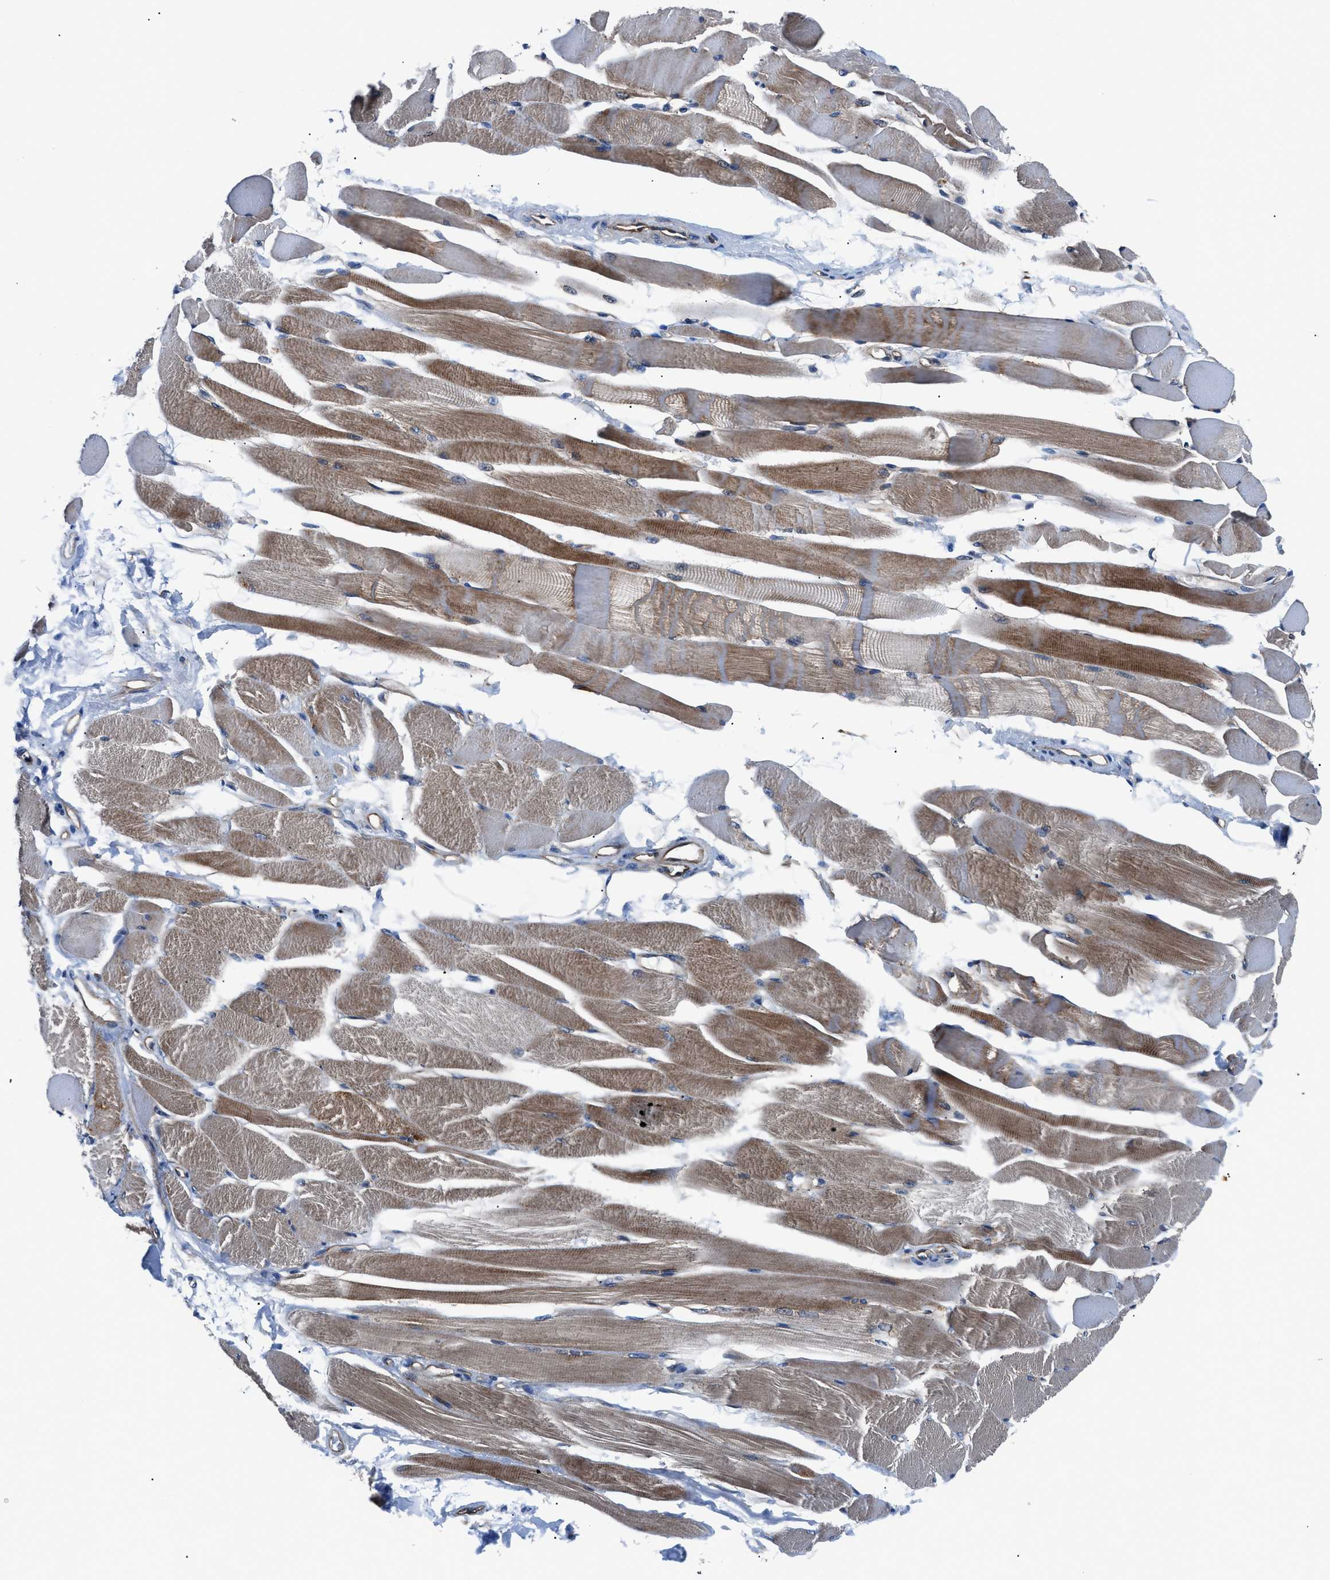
{"staining": {"intensity": "moderate", "quantity": ">75%", "location": "cytoplasmic/membranous"}, "tissue": "skeletal muscle", "cell_type": "Myocytes", "image_type": "normal", "snomed": [{"axis": "morphology", "description": "Normal tissue, NOS"}, {"axis": "topography", "description": "Skeletal muscle"}, {"axis": "topography", "description": "Peripheral nerve tissue"}], "caption": "The micrograph exhibits staining of unremarkable skeletal muscle, revealing moderate cytoplasmic/membranous protein expression (brown color) within myocytes. (IHC, brightfield microscopy, high magnification).", "gene": "TRIP4", "patient": {"sex": "female", "age": 84}}